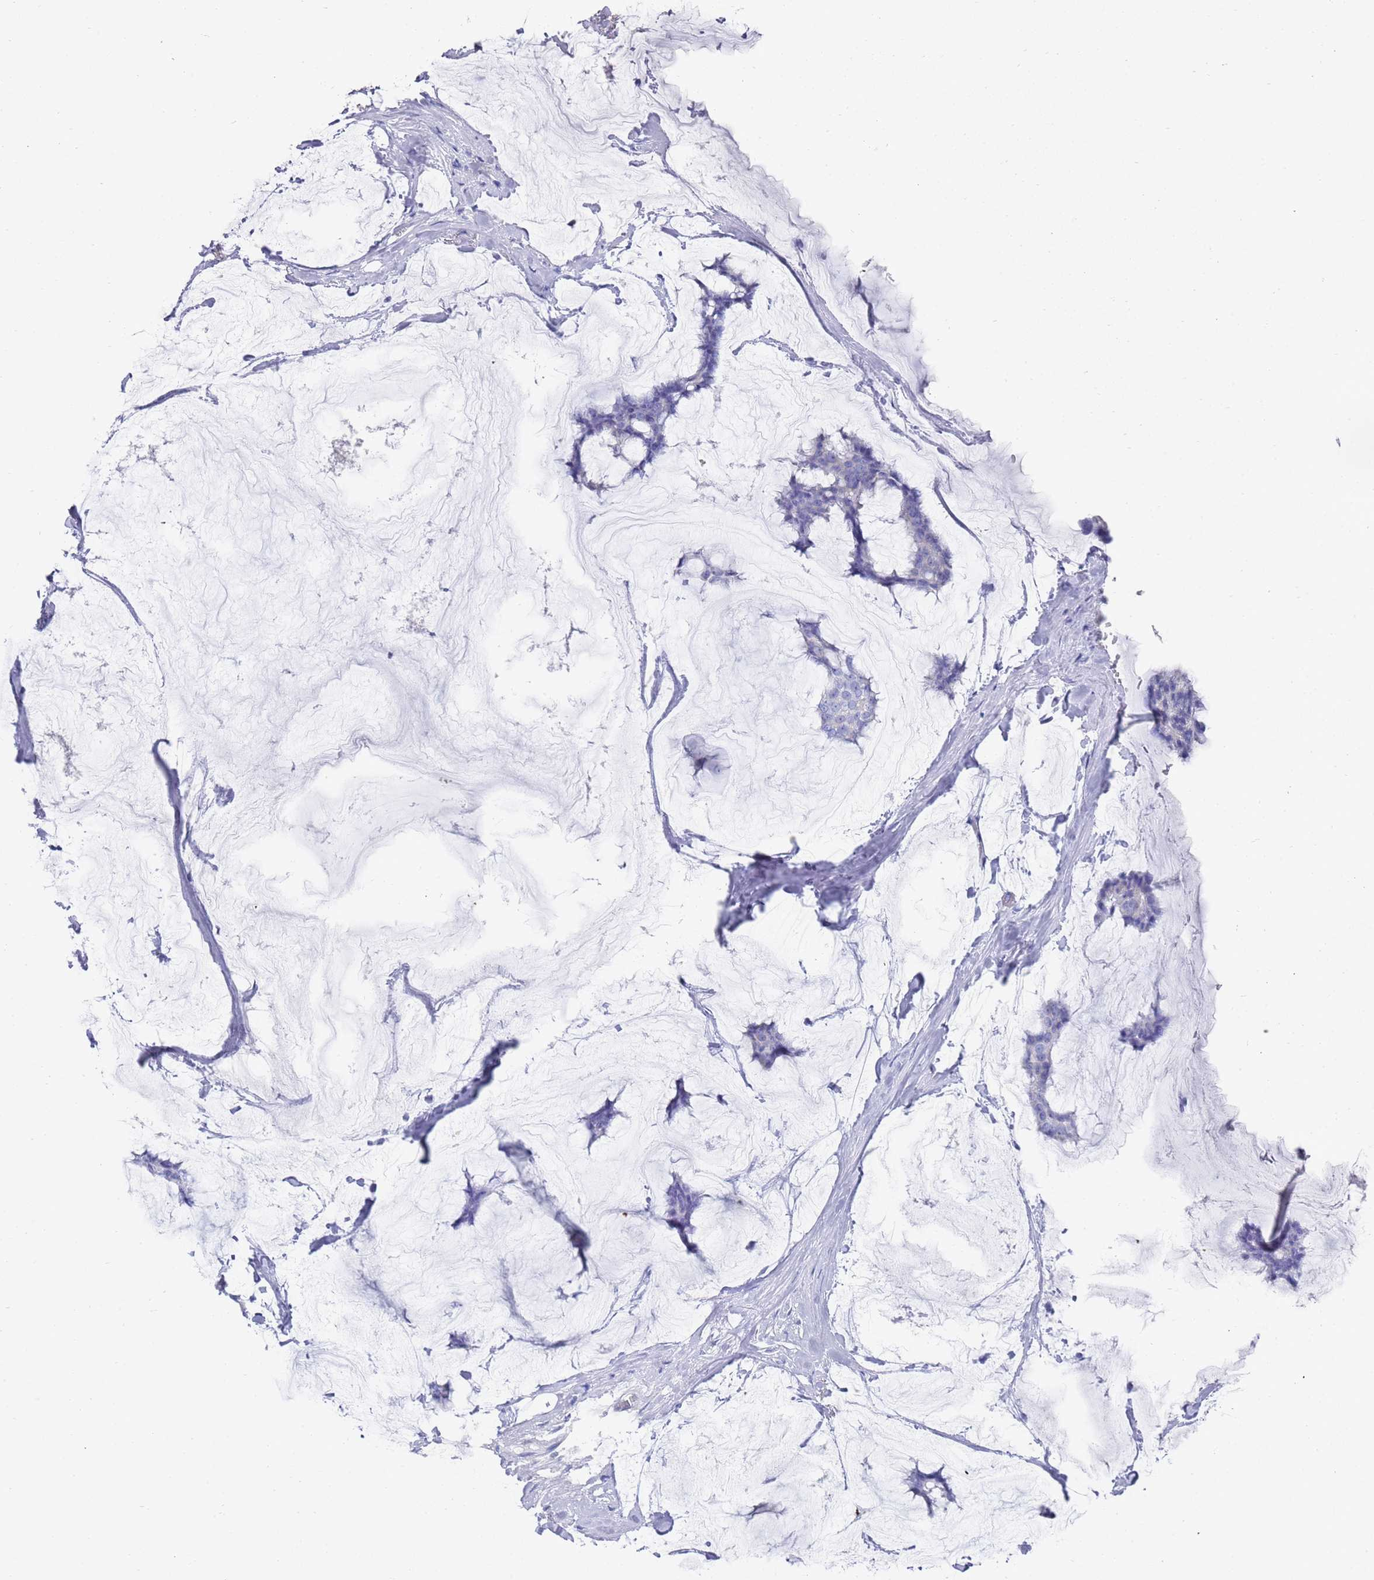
{"staining": {"intensity": "negative", "quantity": "none", "location": "none"}, "tissue": "breast cancer", "cell_type": "Tumor cells", "image_type": "cancer", "snomed": [{"axis": "morphology", "description": "Duct carcinoma"}, {"axis": "topography", "description": "Breast"}], "caption": "IHC photomicrograph of human breast cancer stained for a protein (brown), which demonstrates no expression in tumor cells.", "gene": "SCAPER", "patient": {"sex": "female", "age": 93}}